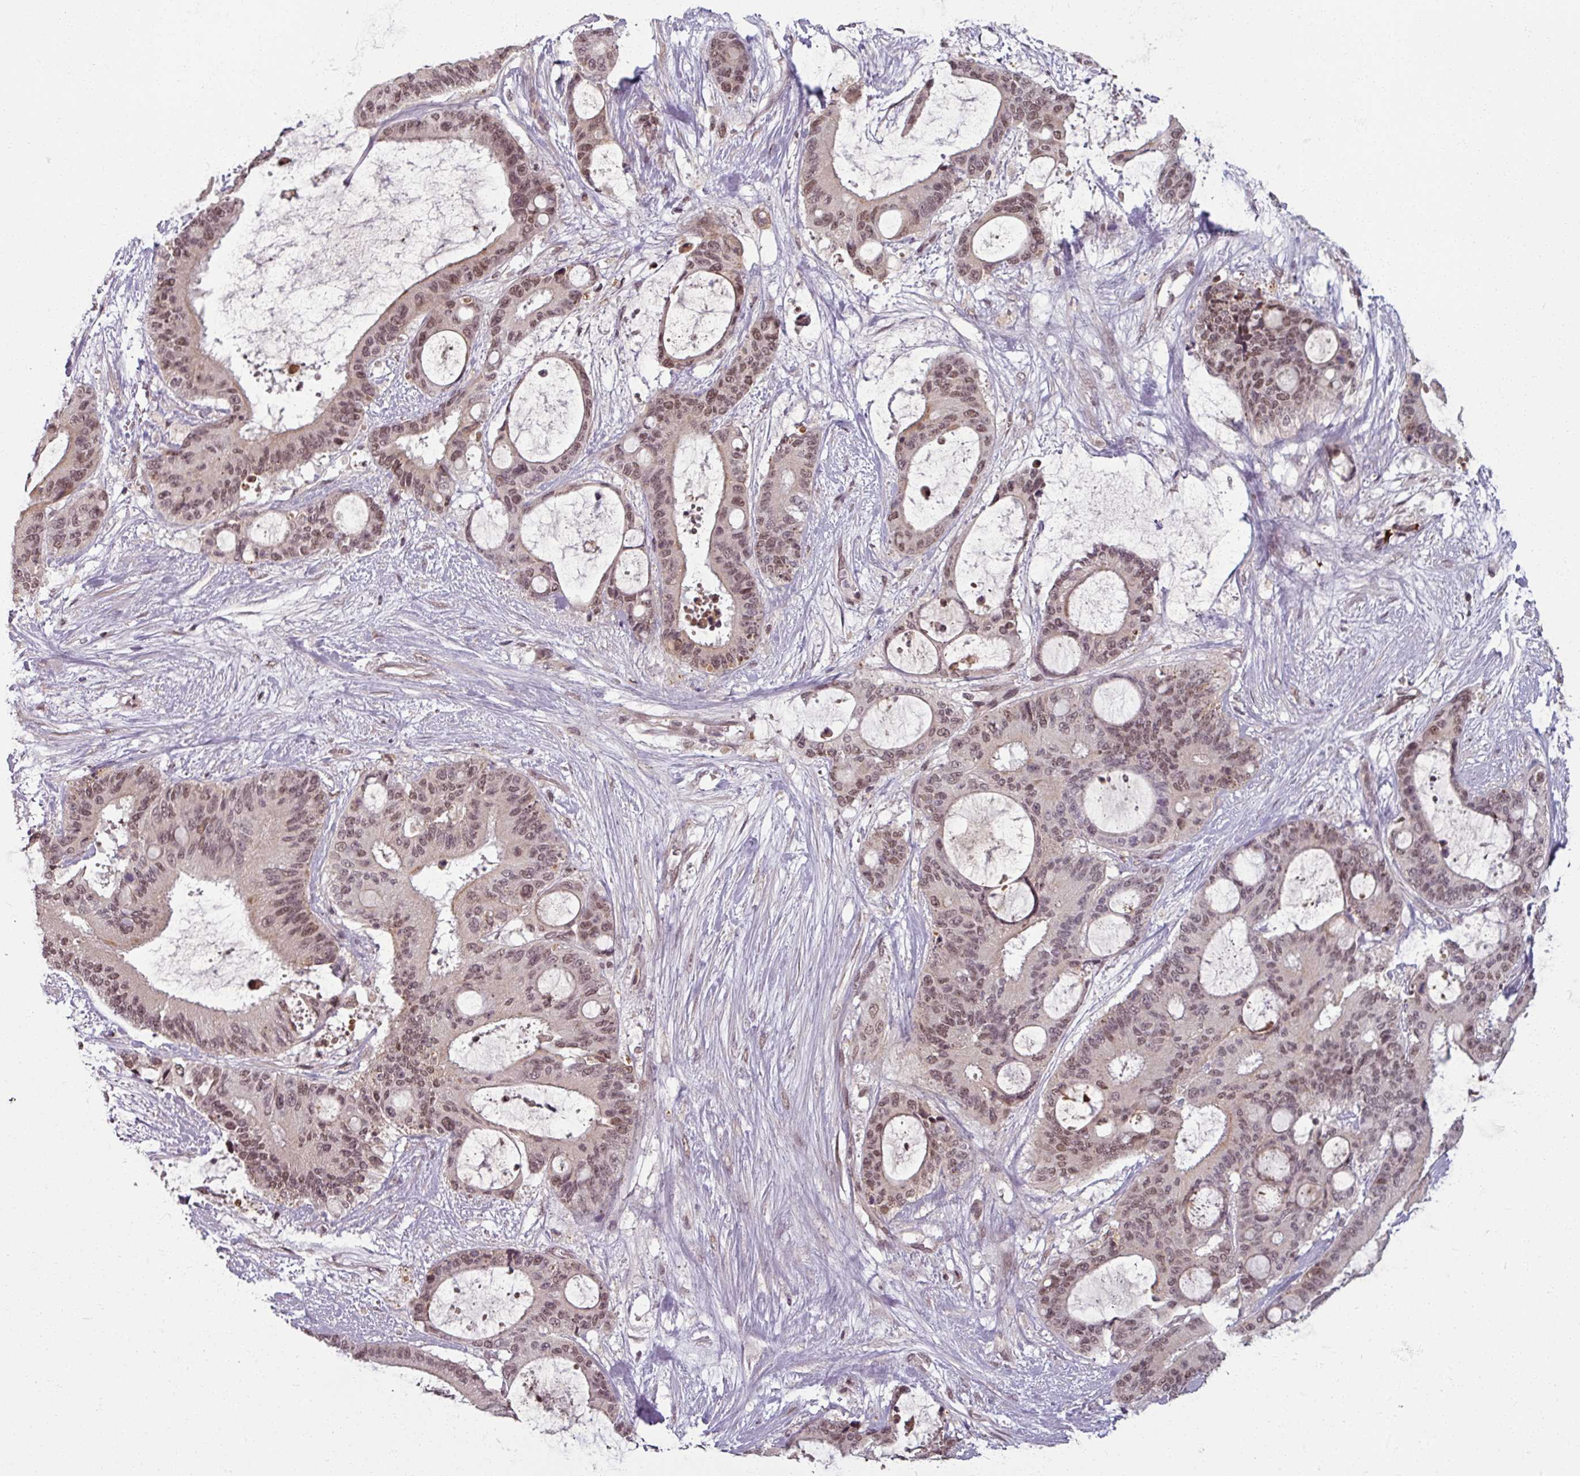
{"staining": {"intensity": "moderate", "quantity": "25%-75%", "location": "nuclear"}, "tissue": "liver cancer", "cell_type": "Tumor cells", "image_type": "cancer", "snomed": [{"axis": "morphology", "description": "Normal tissue, NOS"}, {"axis": "morphology", "description": "Cholangiocarcinoma"}, {"axis": "topography", "description": "Liver"}, {"axis": "topography", "description": "Peripheral nerve tissue"}], "caption": "IHC of liver cancer demonstrates medium levels of moderate nuclear expression in about 25%-75% of tumor cells.", "gene": "POLR2G", "patient": {"sex": "female", "age": 73}}